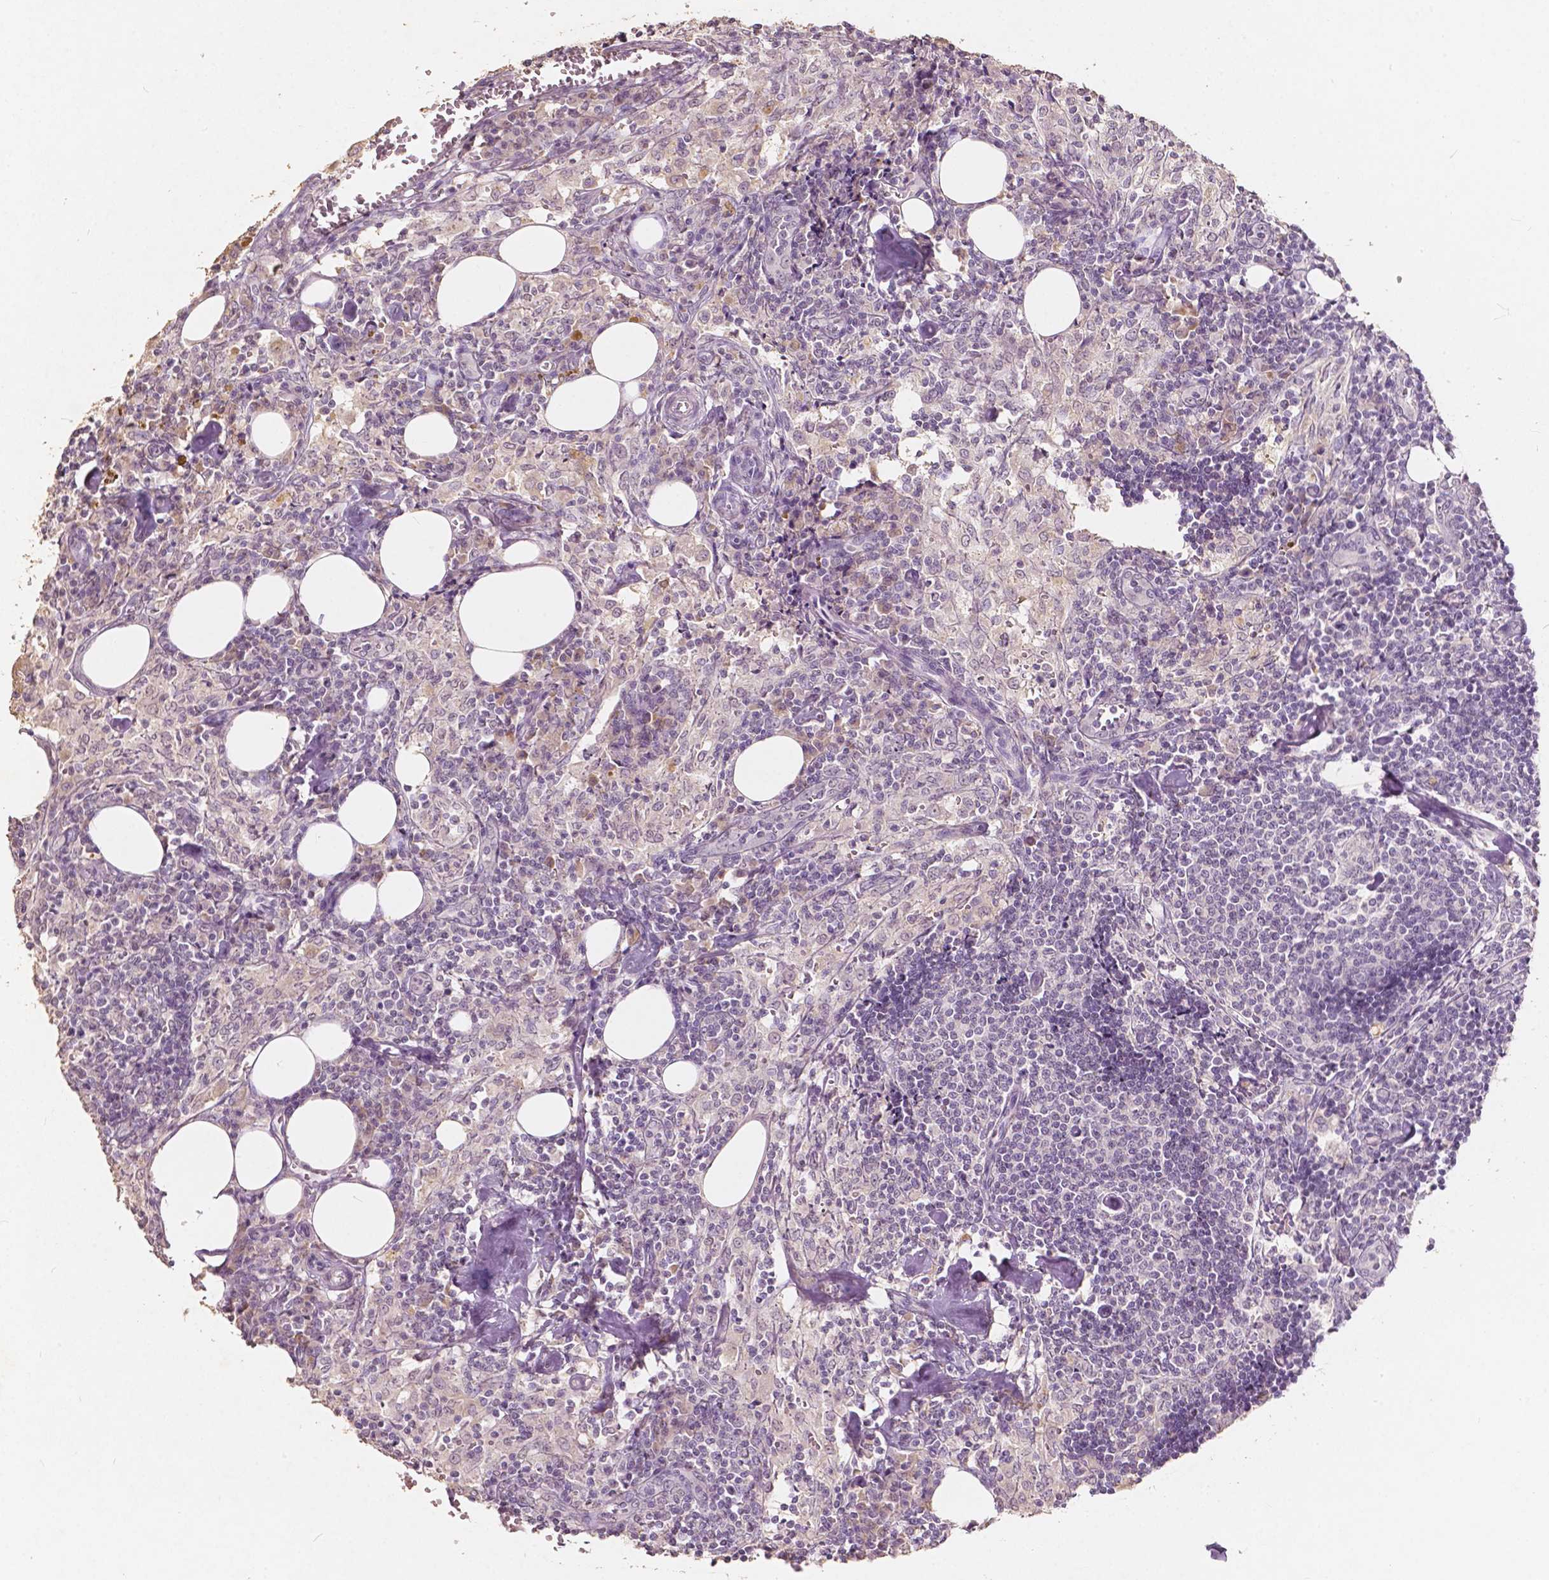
{"staining": {"intensity": "weak", "quantity": "<25%", "location": "nuclear"}, "tissue": "lymph node", "cell_type": "Germinal center cells", "image_type": "normal", "snomed": [{"axis": "morphology", "description": "Normal tissue, NOS"}, {"axis": "topography", "description": "Lymph node"}], "caption": "IHC micrograph of normal lymph node stained for a protein (brown), which reveals no positivity in germinal center cells.", "gene": "SOX15", "patient": {"sex": "male", "age": 55}}